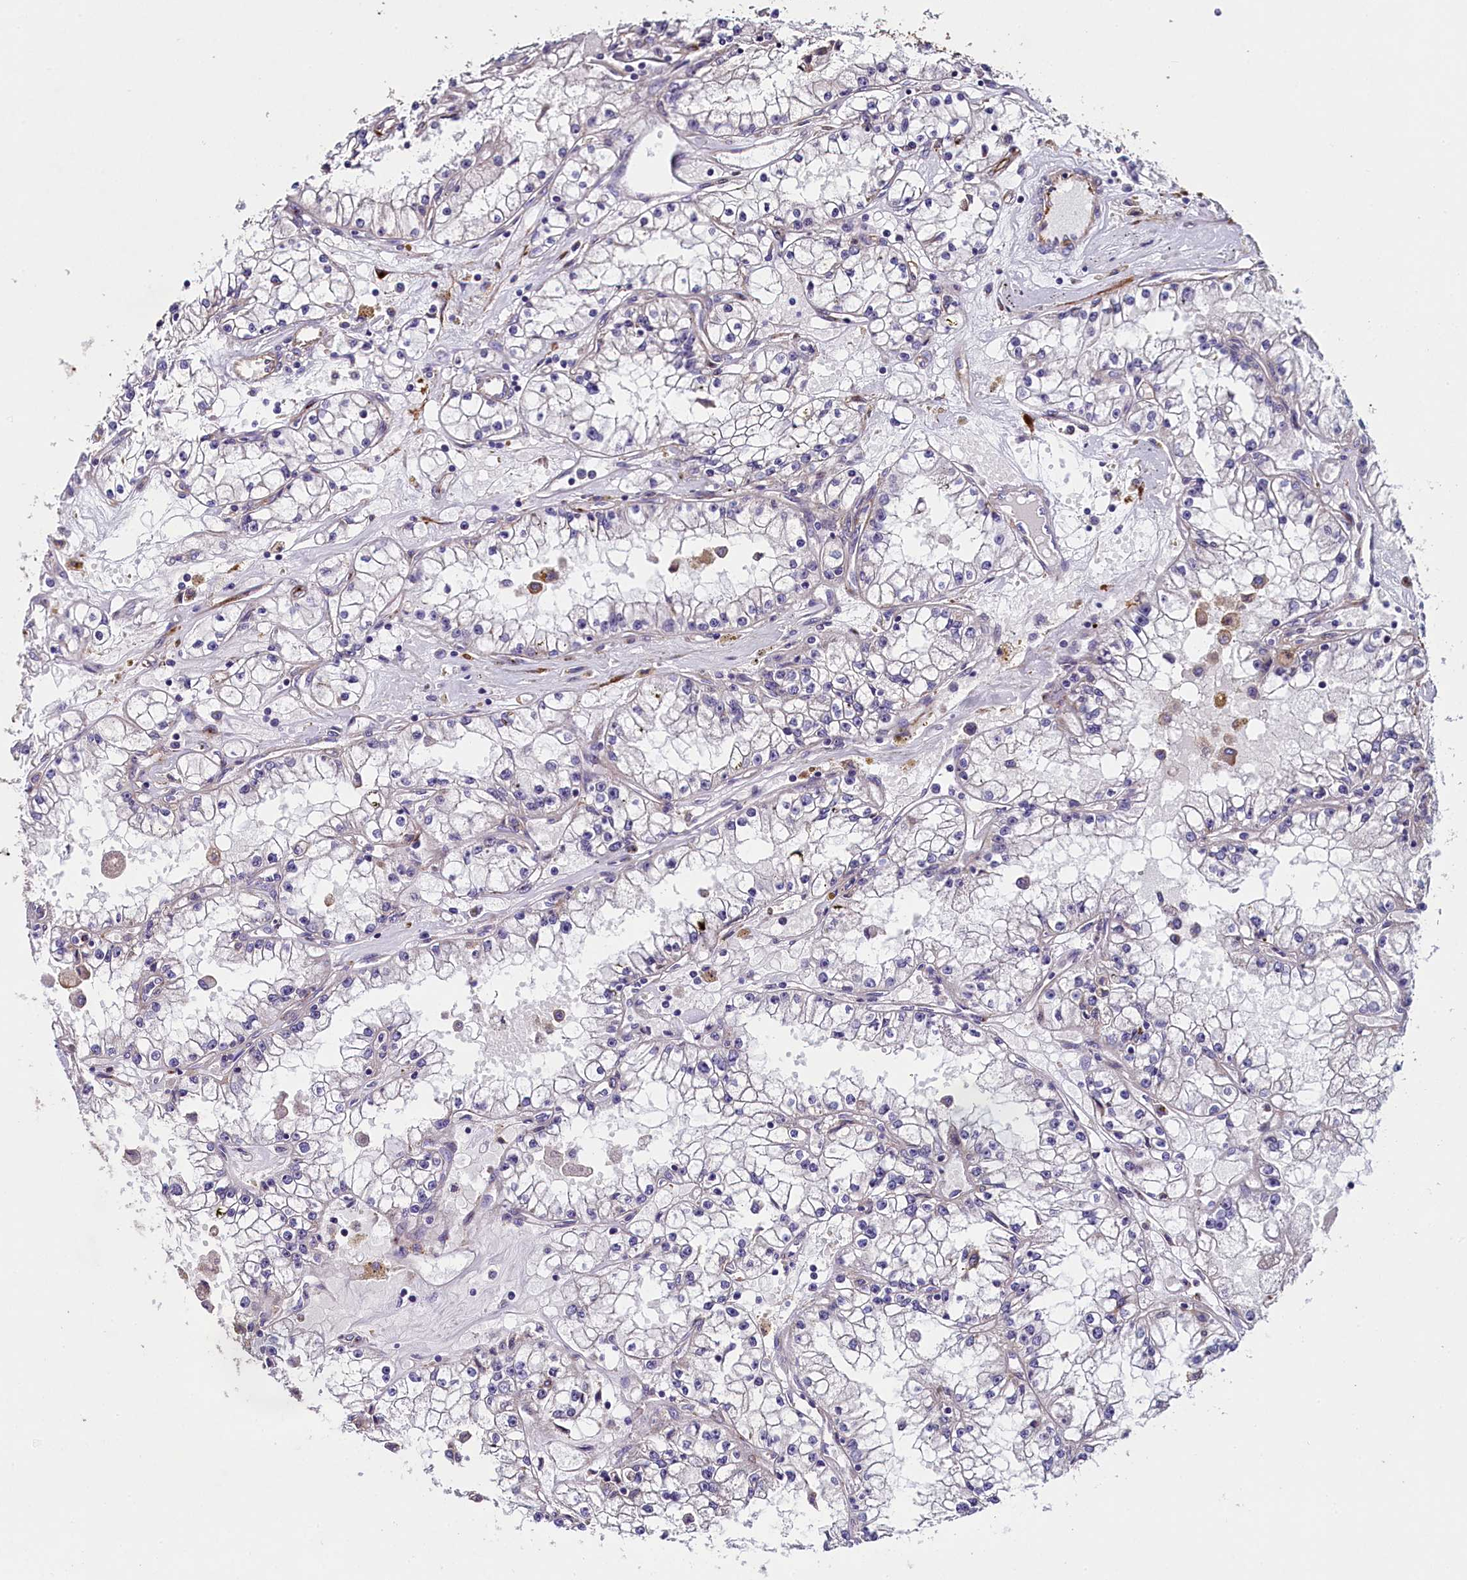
{"staining": {"intensity": "negative", "quantity": "none", "location": "none"}, "tissue": "renal cancer", "cell_type": "Tumor cells", "image_type": "cancer", "snomed": [{"axis": "morphology", "description": "Adenocarcinoma, NOS"}, {"axis": "topography", "description": "Kidney"}], "caption": "Immunohistochemistry of human adenocarcinoma (renal) exhibits no staining in tumor cells.", "gene": "MRC2", "patient": {"sex": "male", "age": 56}}